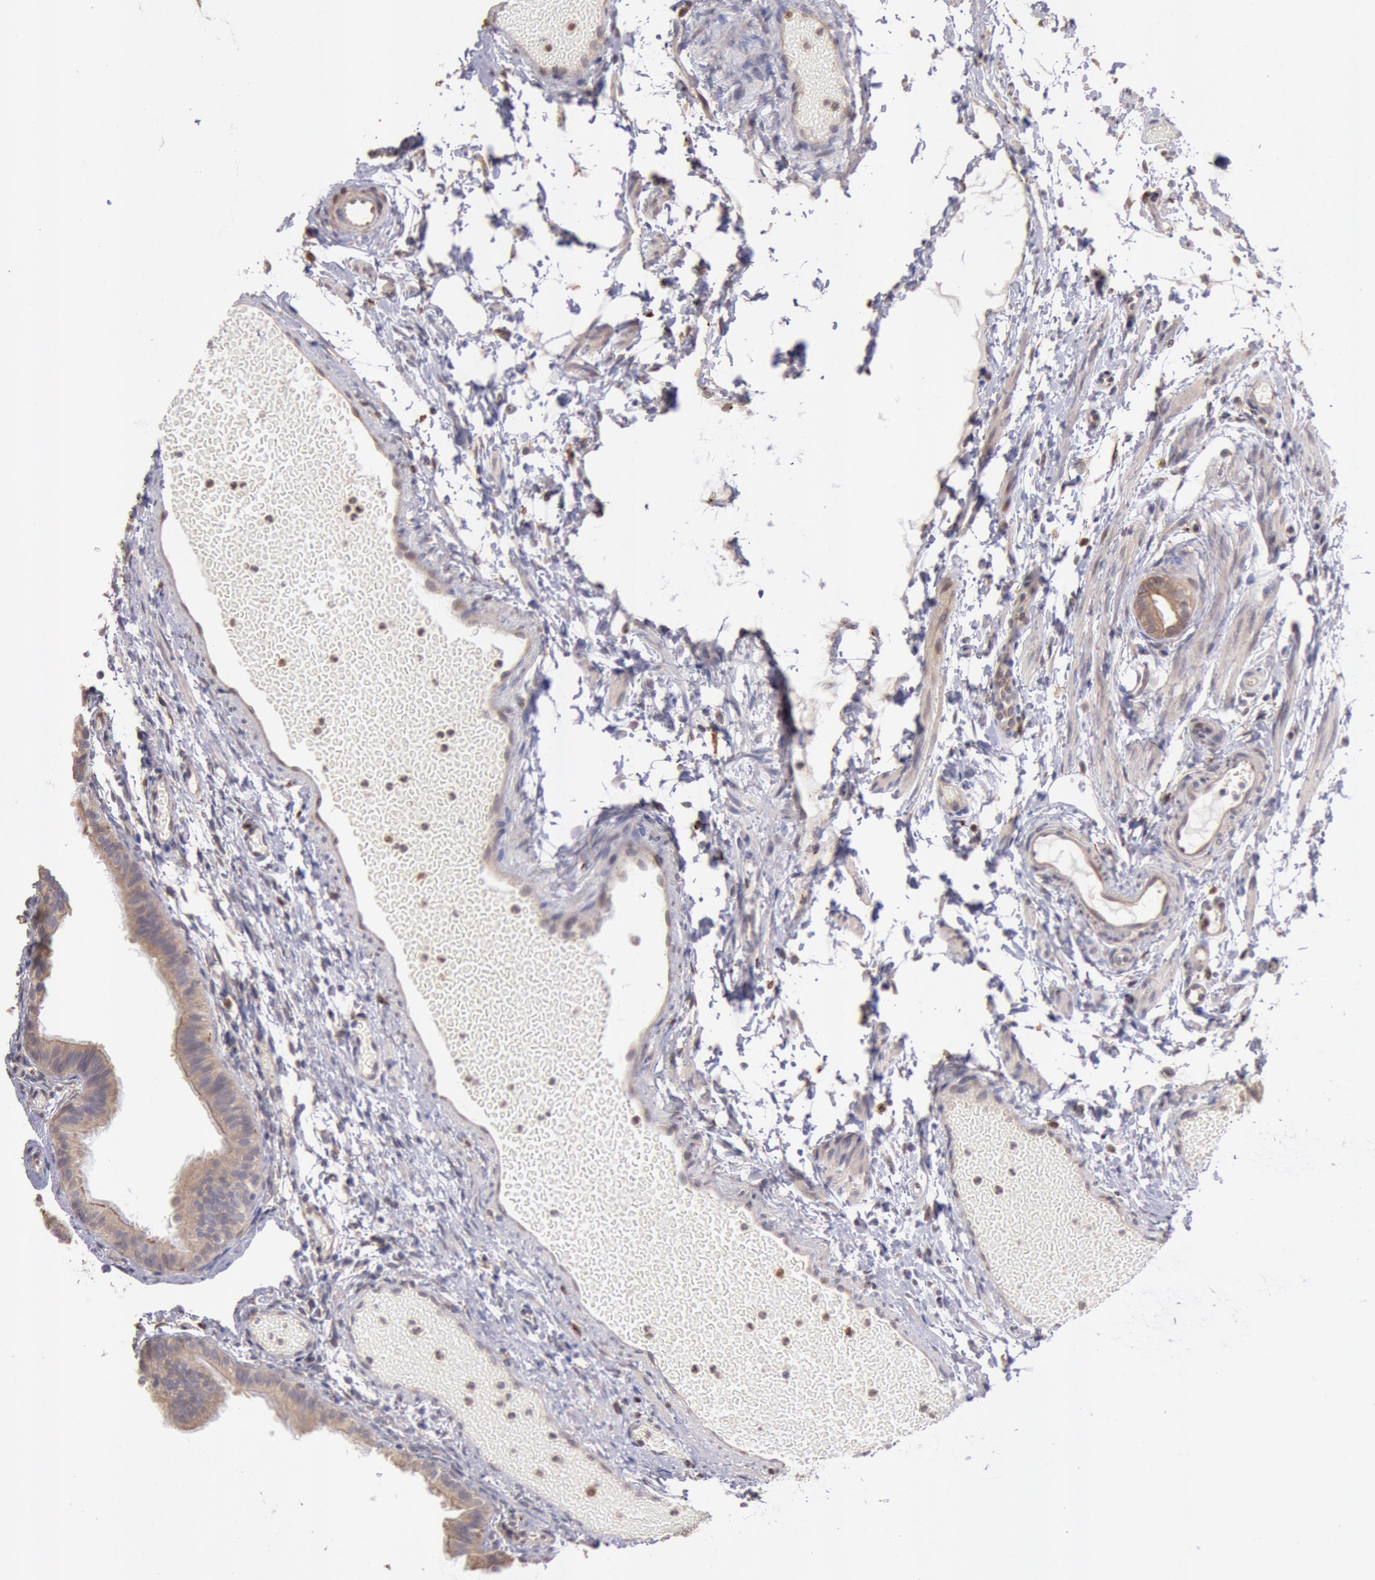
{"staining": {"intensity": "weak", "quantity": ">75%", "location": "cytoplasmic/membranous"}, "tissue": "fallopian tube", "cell_type": "Glandular cells", "image_type": "normal", "snomed": [{"axis": "morphology", "description": "Normal tissue, NOS"}, {"axis": "morphology", "description": "Dermoid, NOS"}, {"axis": "topography", "description": "Fallopian tube"}], "caption": "DAB immunohistochemical staining of benign human fallopian tube shows weak cytoplasmic/membranous protein expression in approximately >75% of glandular cells. (DAB IHC, brown staining for protein, blue staining for nuclei).", "gene": "COMT", "patient": {"sex": "female", "age": 33}}